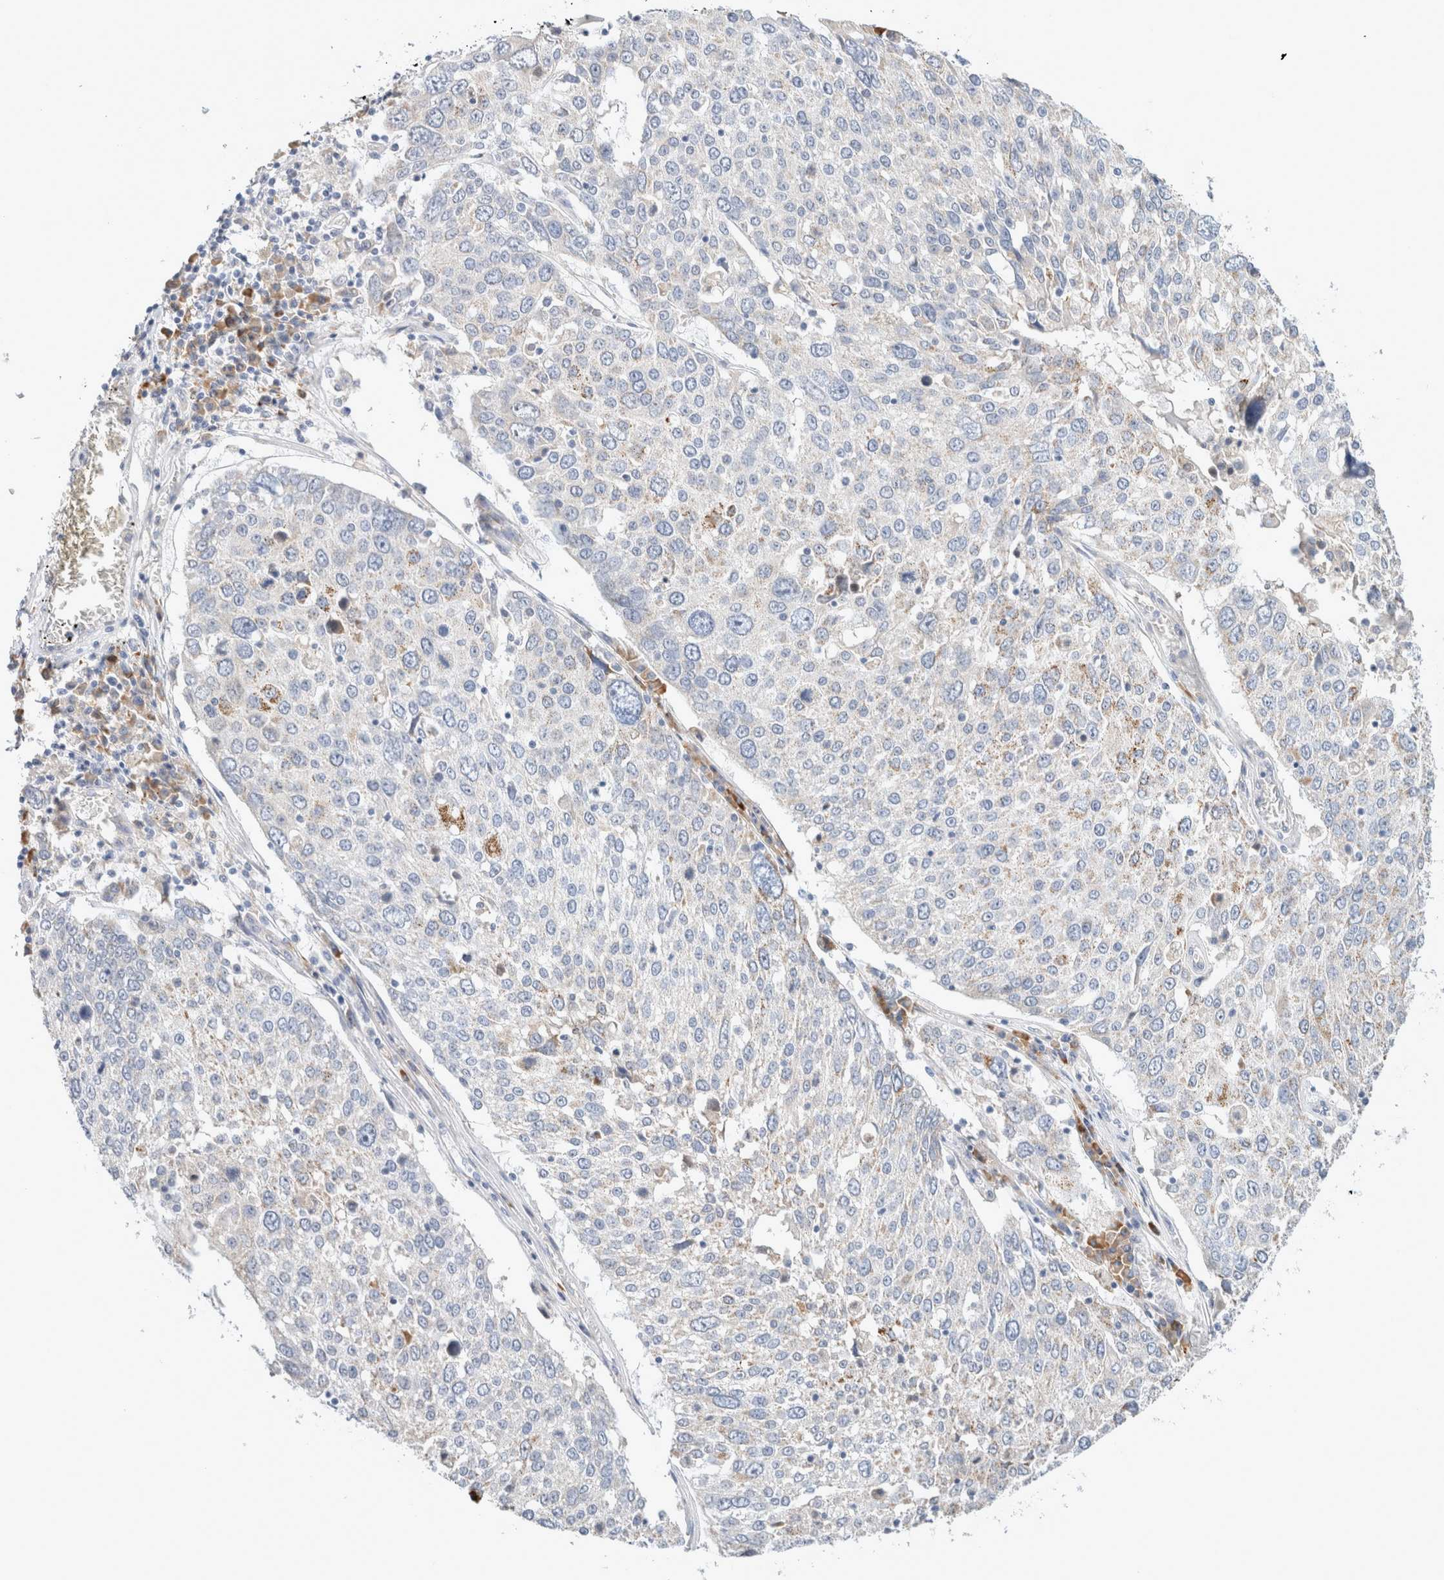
{"staining": {"intensity": "negative", "quantity": "none", "location": "none"}, "tissue": "lung cancer", "cell_type": "Tumor cells", "image_type": "cancer", "snomed": [{"axis": "morphology", "description": "Squamous cell carcinoma, NOS"}, {"axis": "topography", "description": "Lung"}], "caption": "Immunohistochemistry (IHC) photomicrograph of neoplastic tissue: human lung cancer stained with DAB shows no significant protein positivity in tumor cells.", "gene": "GADD45G", "patient": {"sex": "male", "age": 65}}